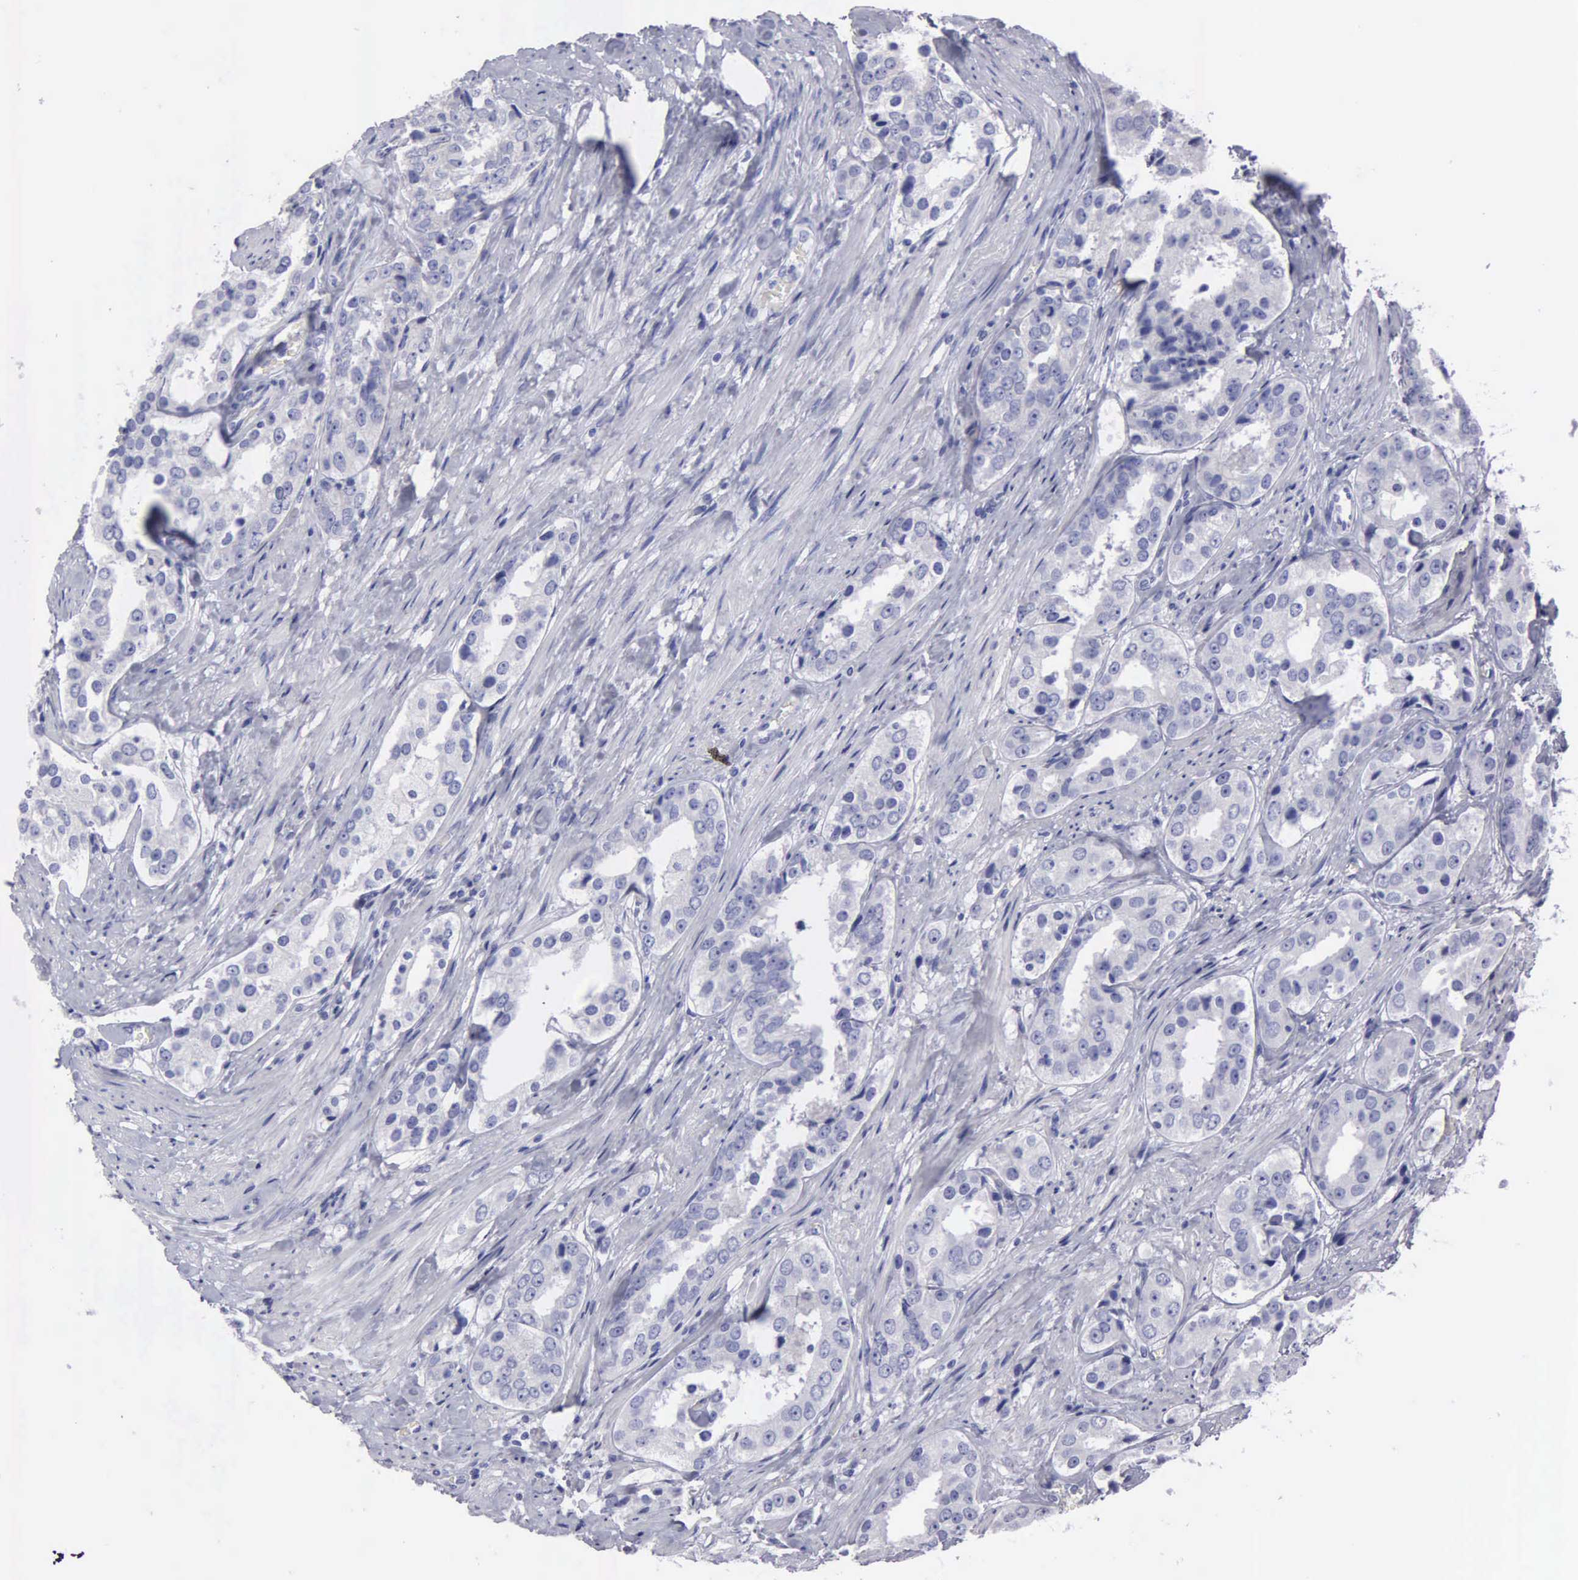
{"staining": {"intensity": "negative", "quantity": "none", "location": "none"}, "tissue": "prostate cancer", "cell_type": "Tumor cells", "image_type": "cancer", "snomed": [{"axis": "morphology", "description": "Adenocarcinoma, Medium grade"}, {"axis": "topography", "description": "Prostate"}], "caption": "IHC histopathology image of prostate adenocarcinoma (medium-grade) stained for a protein (brown), which reveals no expression in tumor cells. (DAB immunohistochemistry (IHC) visualized using brightfield microscopy, high magnification).", "gene": "FBLN5", "patient": {"sex": "male", "age": 73}}